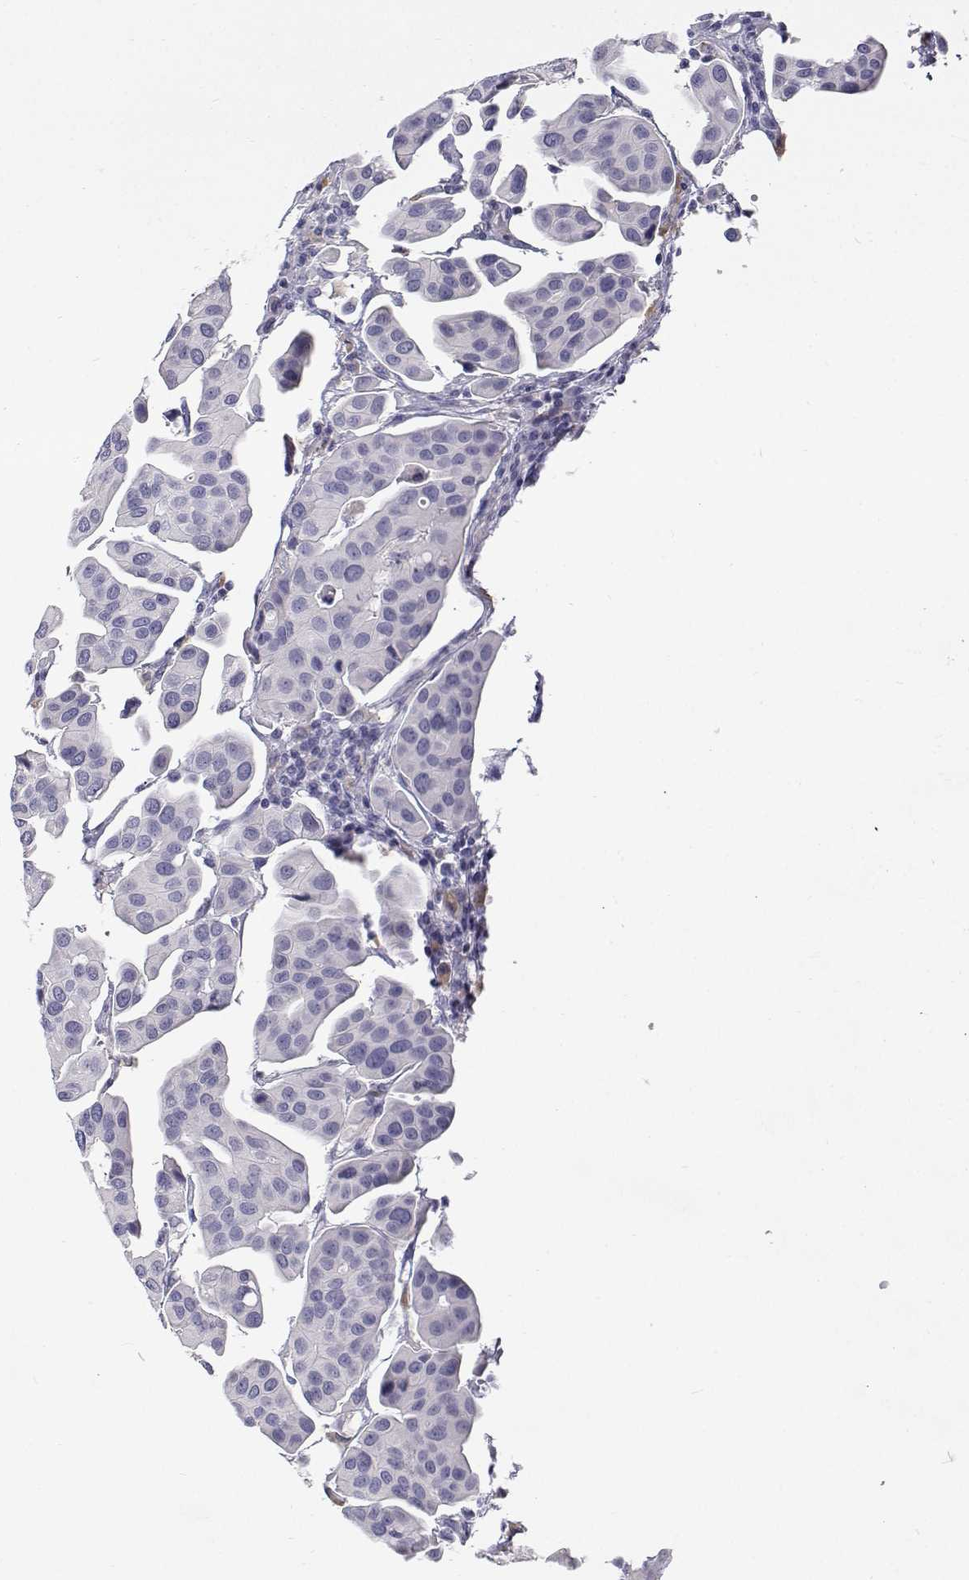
{"staining": {"intensity": "negative", "quantity": "none", "location": "none"}, "tissue": "renal cancer", "cell_type": "Tumor cells", "image_type": "cancer", "snomed": [{"axis": "morphology", "description": "Adenocarcinoma, NOS"}, {"axis": "topography", "description": "Urinary bladder"}], "caption": "Human adenocarcinoma (renal) stained for a protein using immunohistochemistry (IHC) reveals no expression in tumor cells.", "gene": "NCR2", "patient": {"sex": "male", "age": 61}}